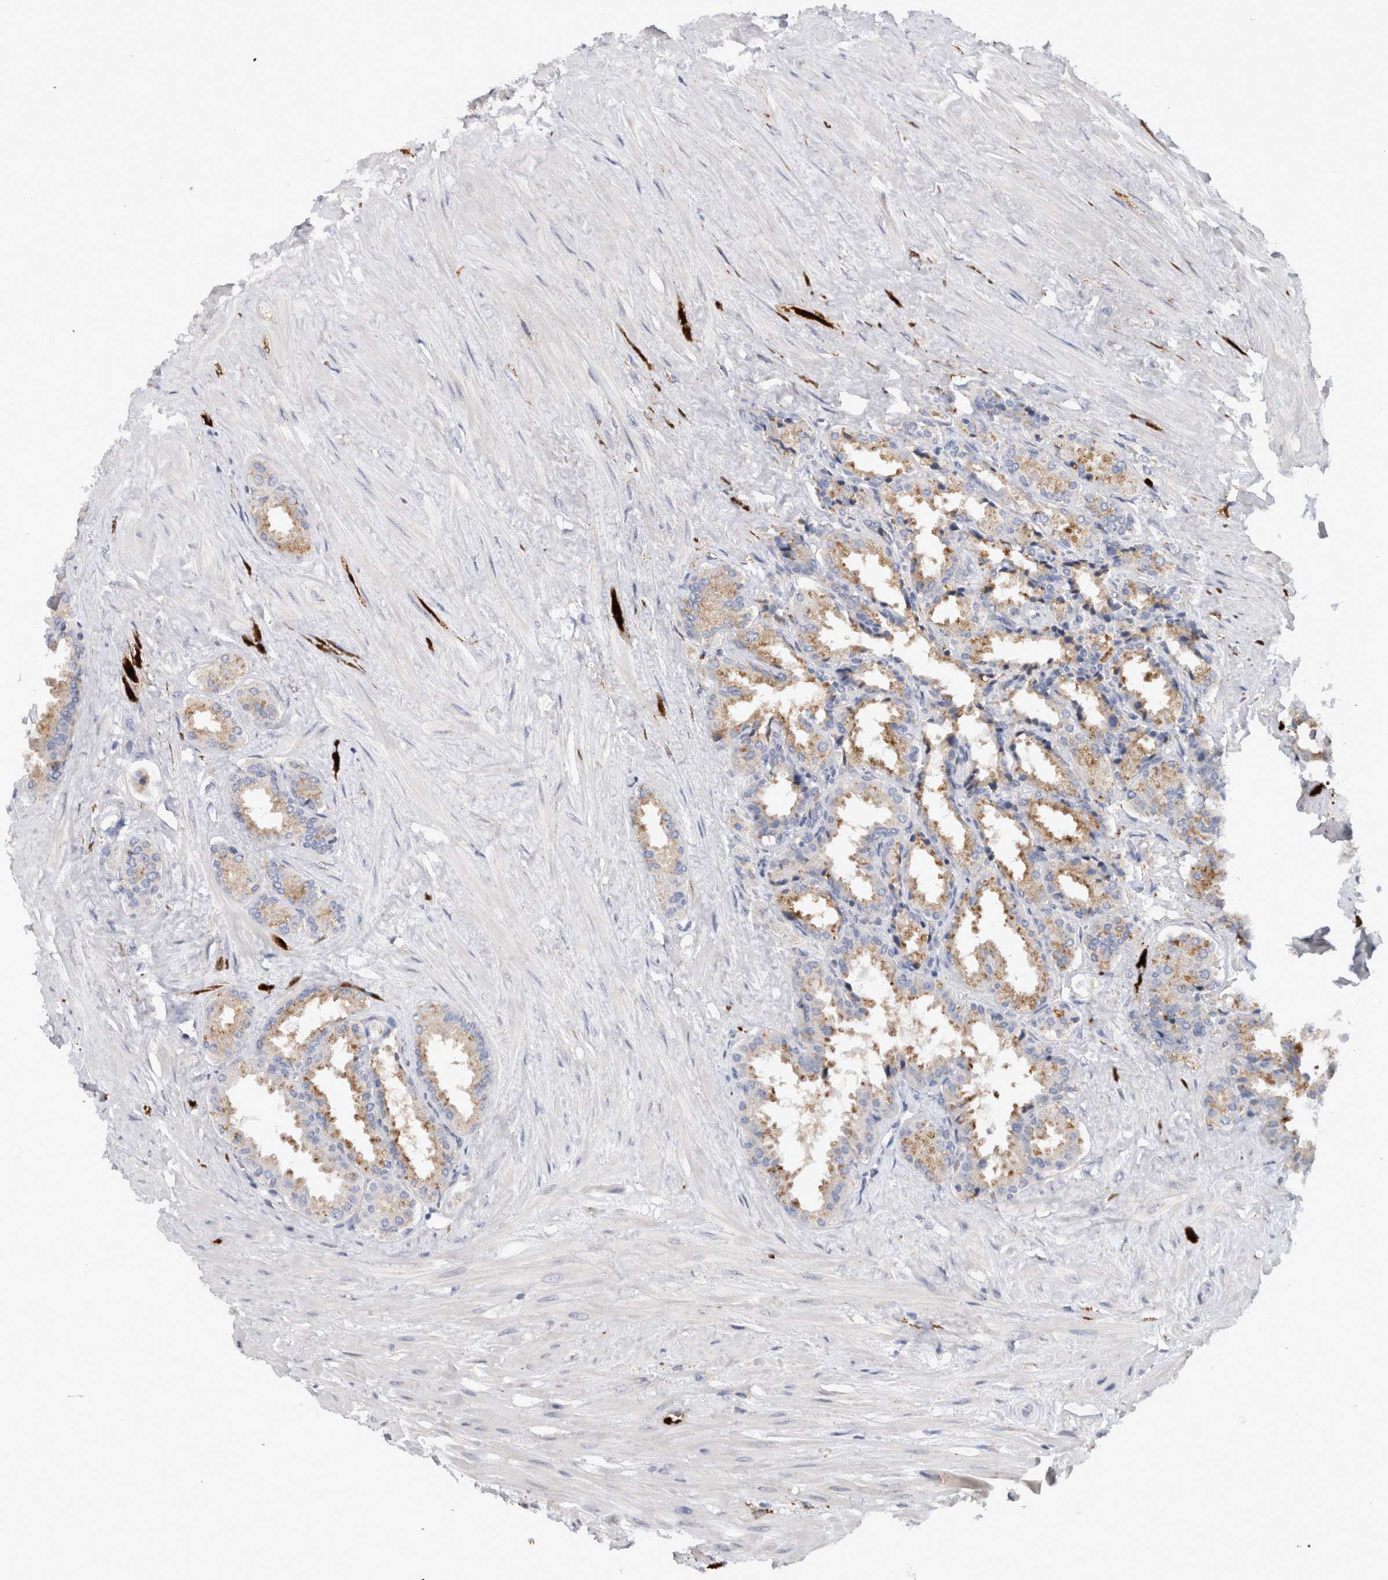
{"staining": {"intensity": "moderate", "quantity": "25%-75%", "location": "cytoplasmic/membranous"}, "tissue": "seminal vesicle", "cell_type": "Glandular cells", "image_type": "normal", "snomed": [{"axis": "morphology", "description": "Normal tissue, NOS"}, {"axis": "topography", "description": "Seminal veicle"}], "caption": "Unremarkable seminal vesicle was stained to show a protein in brown. There is medium levels of moderate cytoplasmic/membranous positivity in approximately 25%-75% of glandular cells. (DAB = brown stain, brightfield microscopy at high magnification).", "gene": "CD63", "patient": {"sex": "male", "age": 46}}